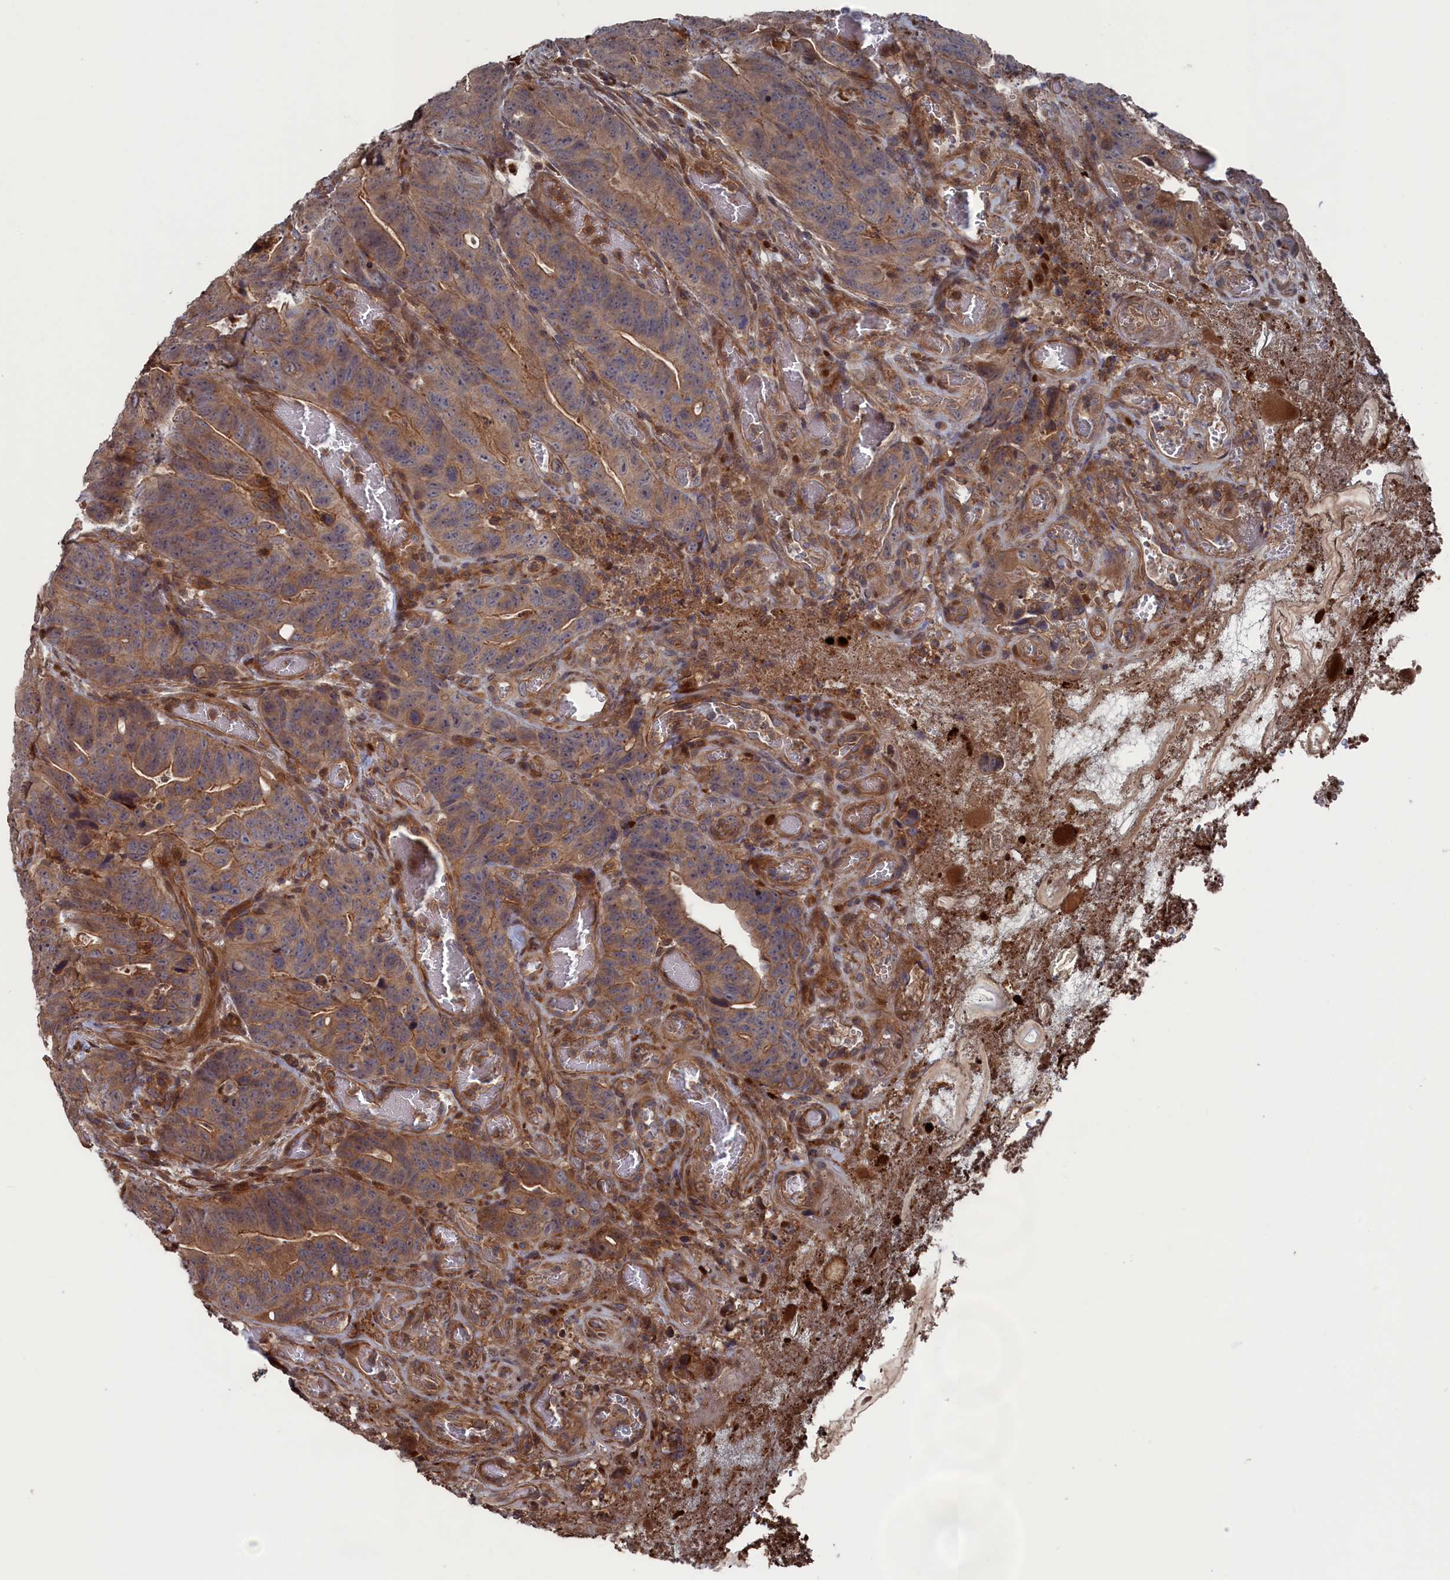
{"staining": {"intensity": "moderate", "quantity": "25%-75%", "location": "cytoplasmic/membranous"}, "tissue": "colorectal cancer", "cell_type": "Tumor cells", "image_type": "cancer", "snomed": [{"axis": "morphology", "description": "Adenocarcinoma, NOS"}, {"axis": "topography", "description": "Colon"}], "caption": "Immunohistochemistry staining of colorectal cancer (adenocarcinoma), which reveals medium levels of moderate cytoplasmic/membranous staining in about 25%-75% of tumor cells indicating moderate cytoplasmic/membranous protein positivity. The staining was performed using DAB (3,3'-diaminobenzidine) (brown) for protein detection and nuclei were counterstained in hematoxylin (blue).", "gene": "PLA2G15", "patient": {"sex": "female", "age": 82}}